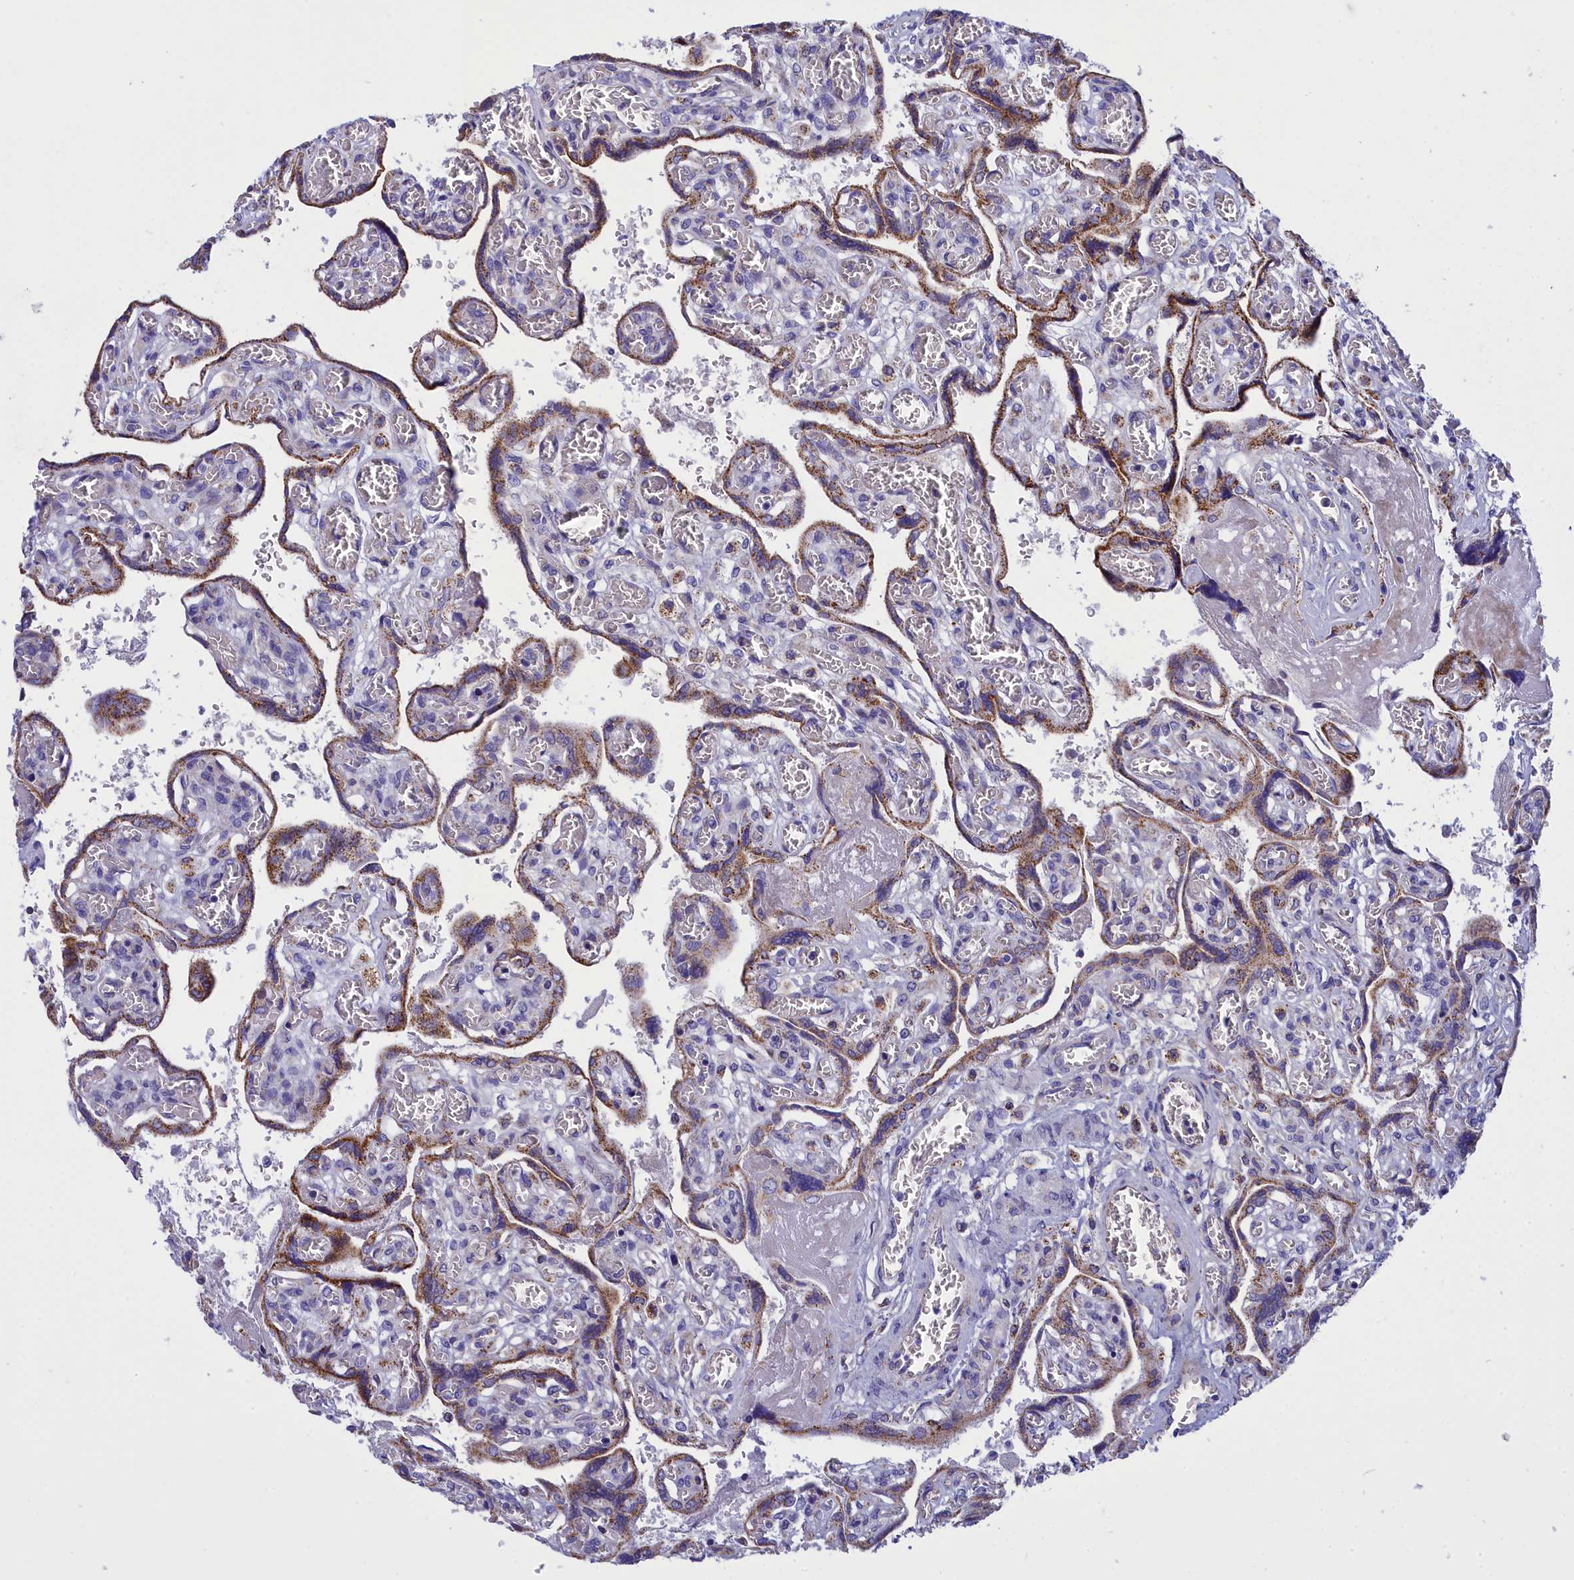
{"staining": {"intensity": "strong", "quantity": "25%-75%", "location": "cytoplasmic/membranous"}, "tissue": "placenta", "cell_type": "Trophoblastic cells", "image_type": "normal", "snomed": [{"axis": "morphology", "description": "Normal tissue, NOS"}, {"axis": "topography", "description": "Placenta"}], "caption": "Immunohistochemistry of normal placenta exhibits high levels of strong cytoplasmic/membranous expression in approximately 25%-75% of trophoblastic cells.", "gene": "CCRL2", "patient": {"sex": "female", "age": 39}}